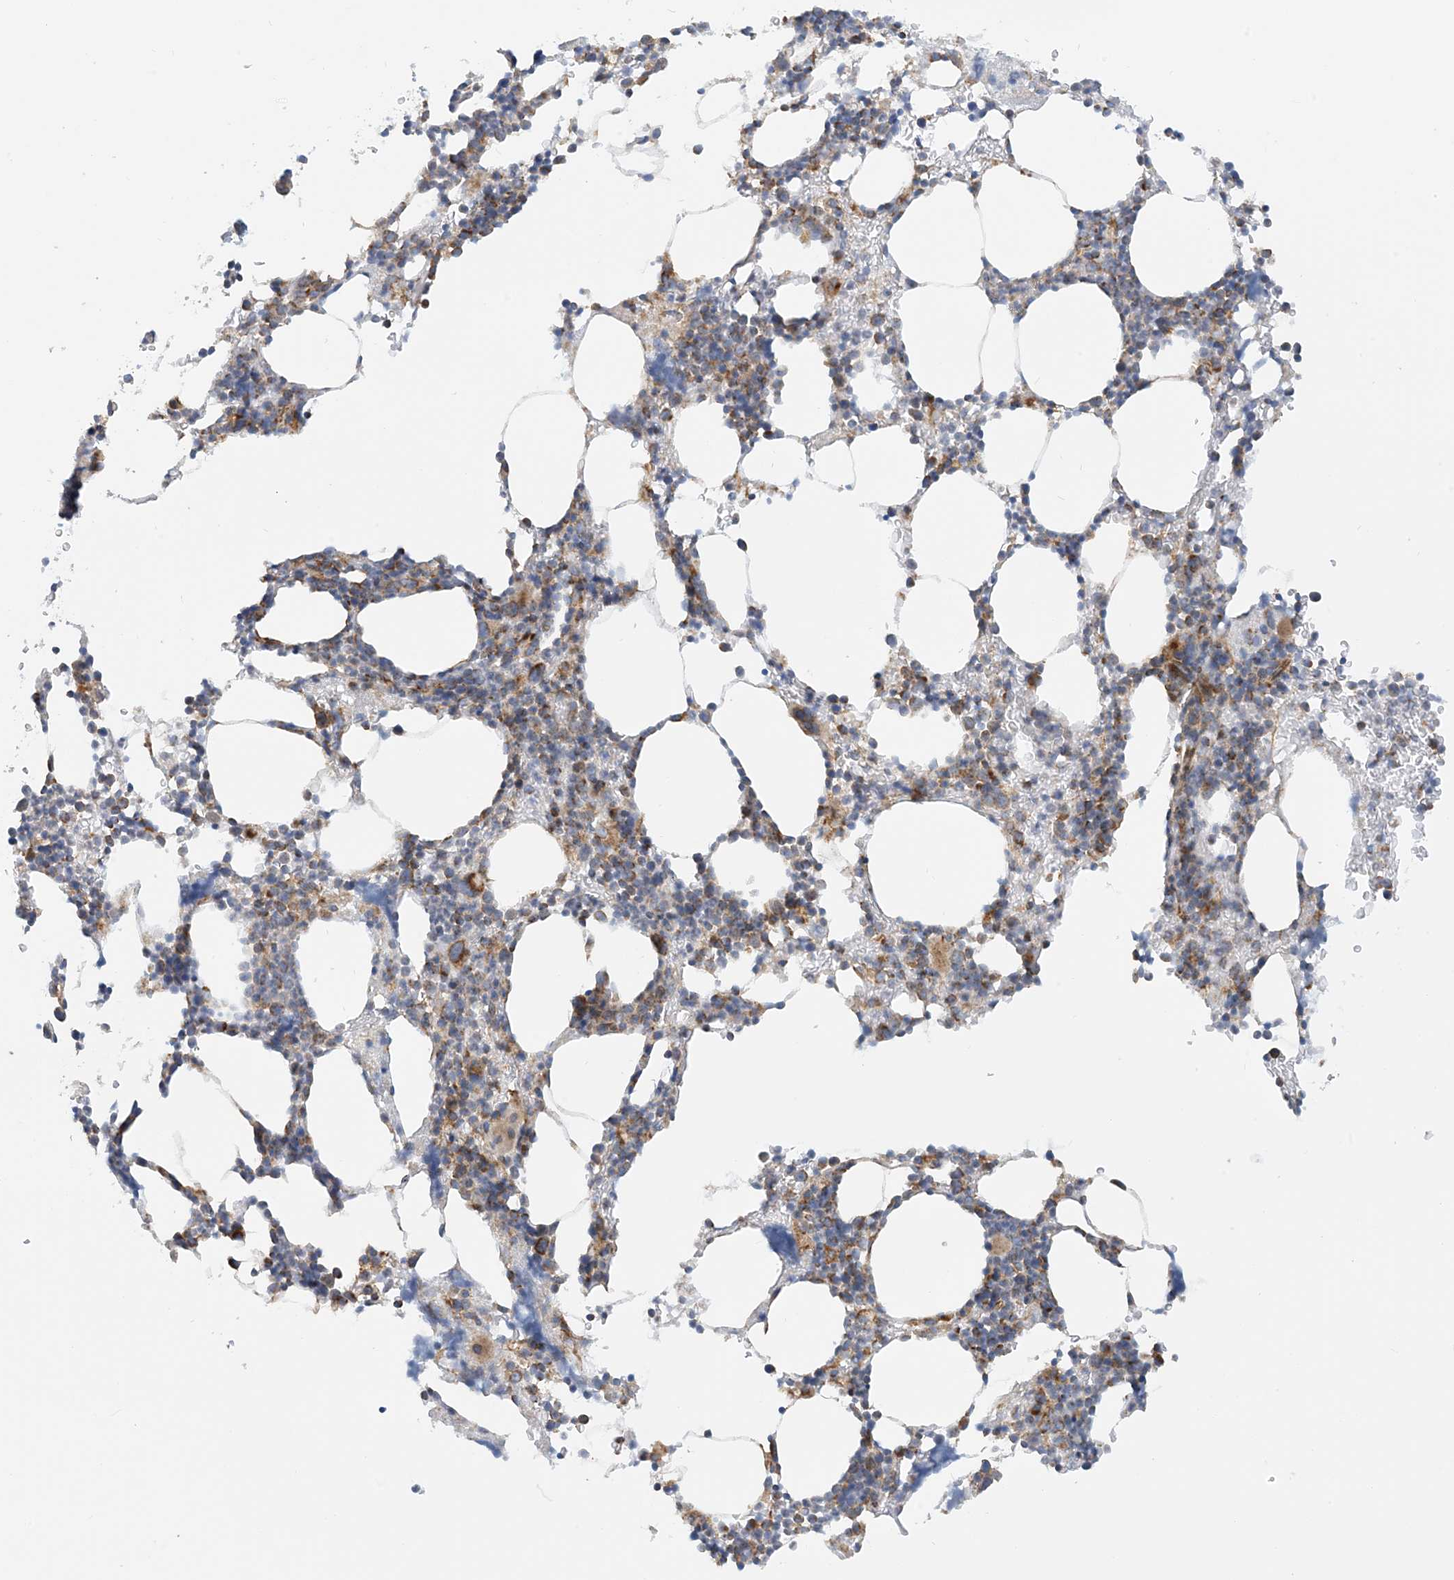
{"staining": {"intensity": "moderate", "quantity": "25%-75%", "location": "cytoplasmic/membranous"}, "tissue": "bone marrow", "cell_type": "Hematopoietic cells", "image_type": "normal", "snomed": [{"axis": "morphology", "description": "Normal tissue, NOS"}, {"axis": "topography", "description": "Bone marrow"}], "caption": "This is an image of immunohistochemistry staining of benign bone marrow, which shows moderate staining in the cytoplasmic/membranous of hematopoietic cells.", "gene": "COA3", "patient": {"sex": "male"}}